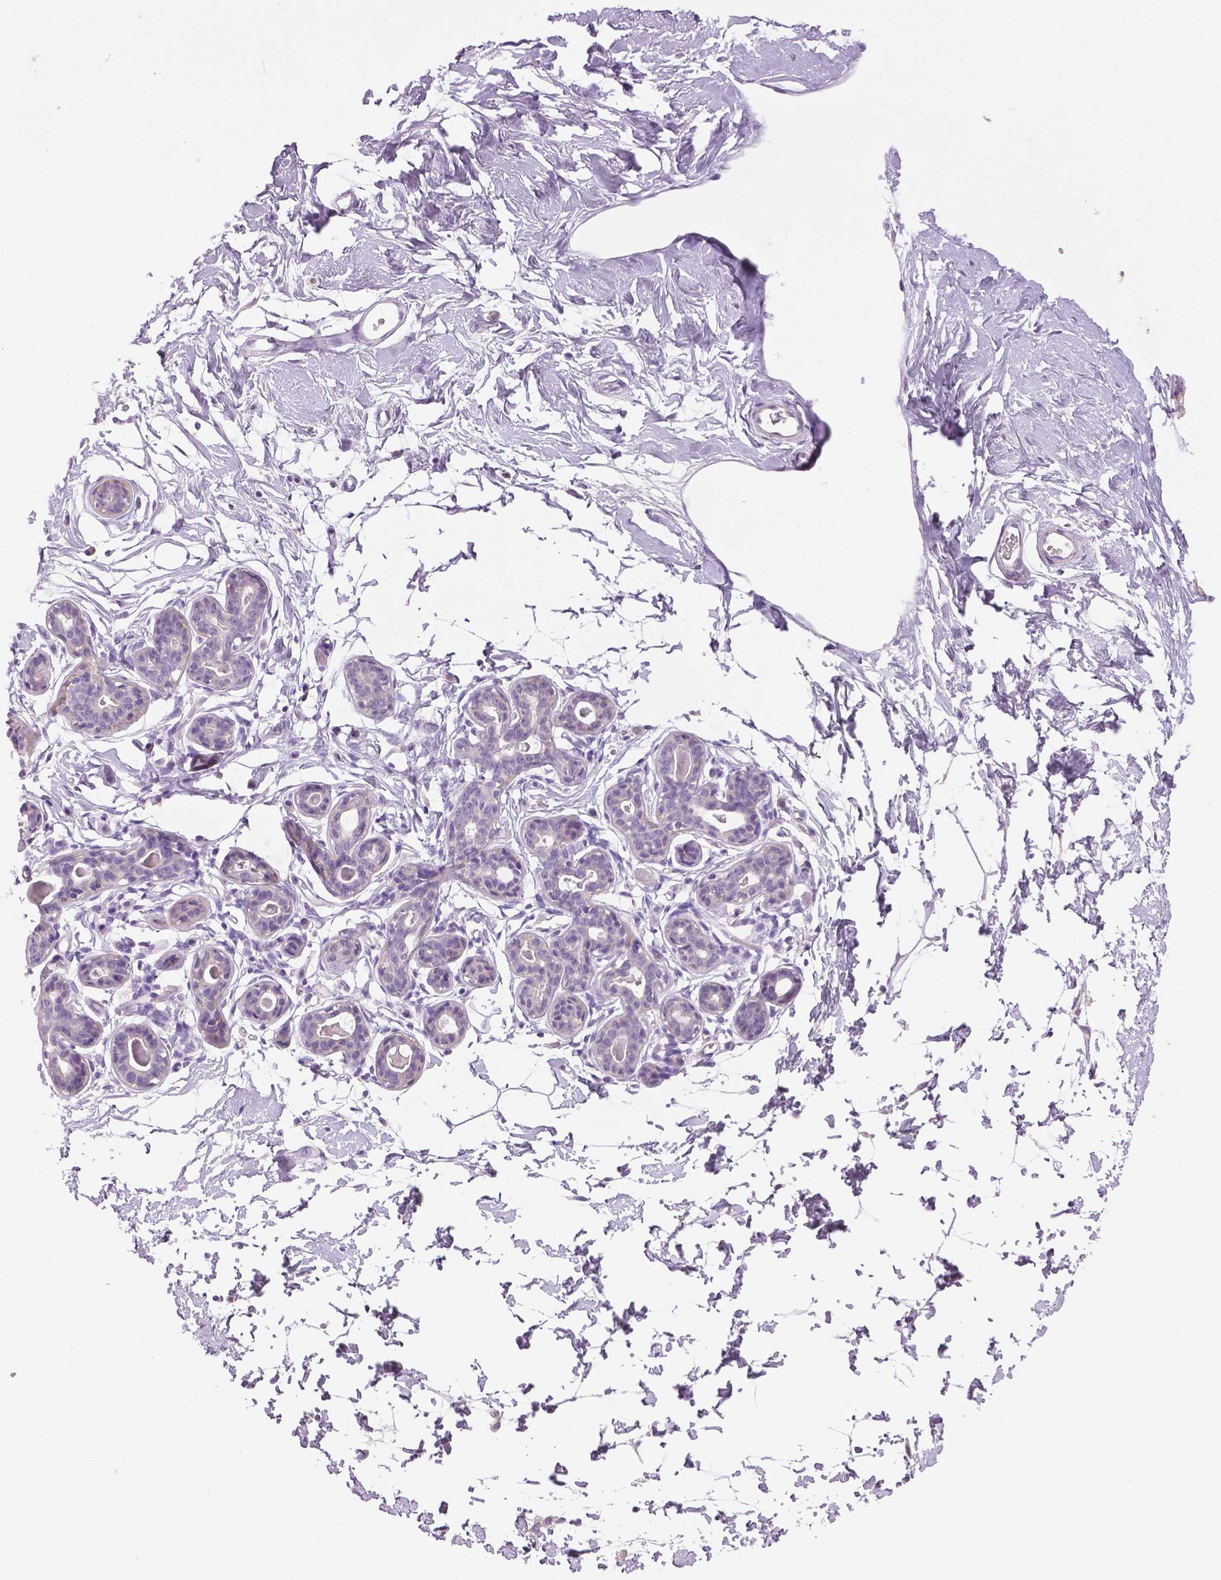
{"staining": {"intensity": "weak", "quantity": "<25%", "location": "cytoplasmic/membranous"}, "tissue": "breast", "cell_type": "Adipocytes", "image_type": "normal", "snomed": [{"axis": "morphology", "description": "Normal tissue, NOS"}, {"axis": "topography", "description": "Breast"}], "caption": "Immunohistochemistry (IHC) photomicrograph of normal breast: human breast stained with DAB exhibits no significant protein expression in adipocytes.", "gene": "DNAH12", "patient": {"sex": "female", "age": 45}}